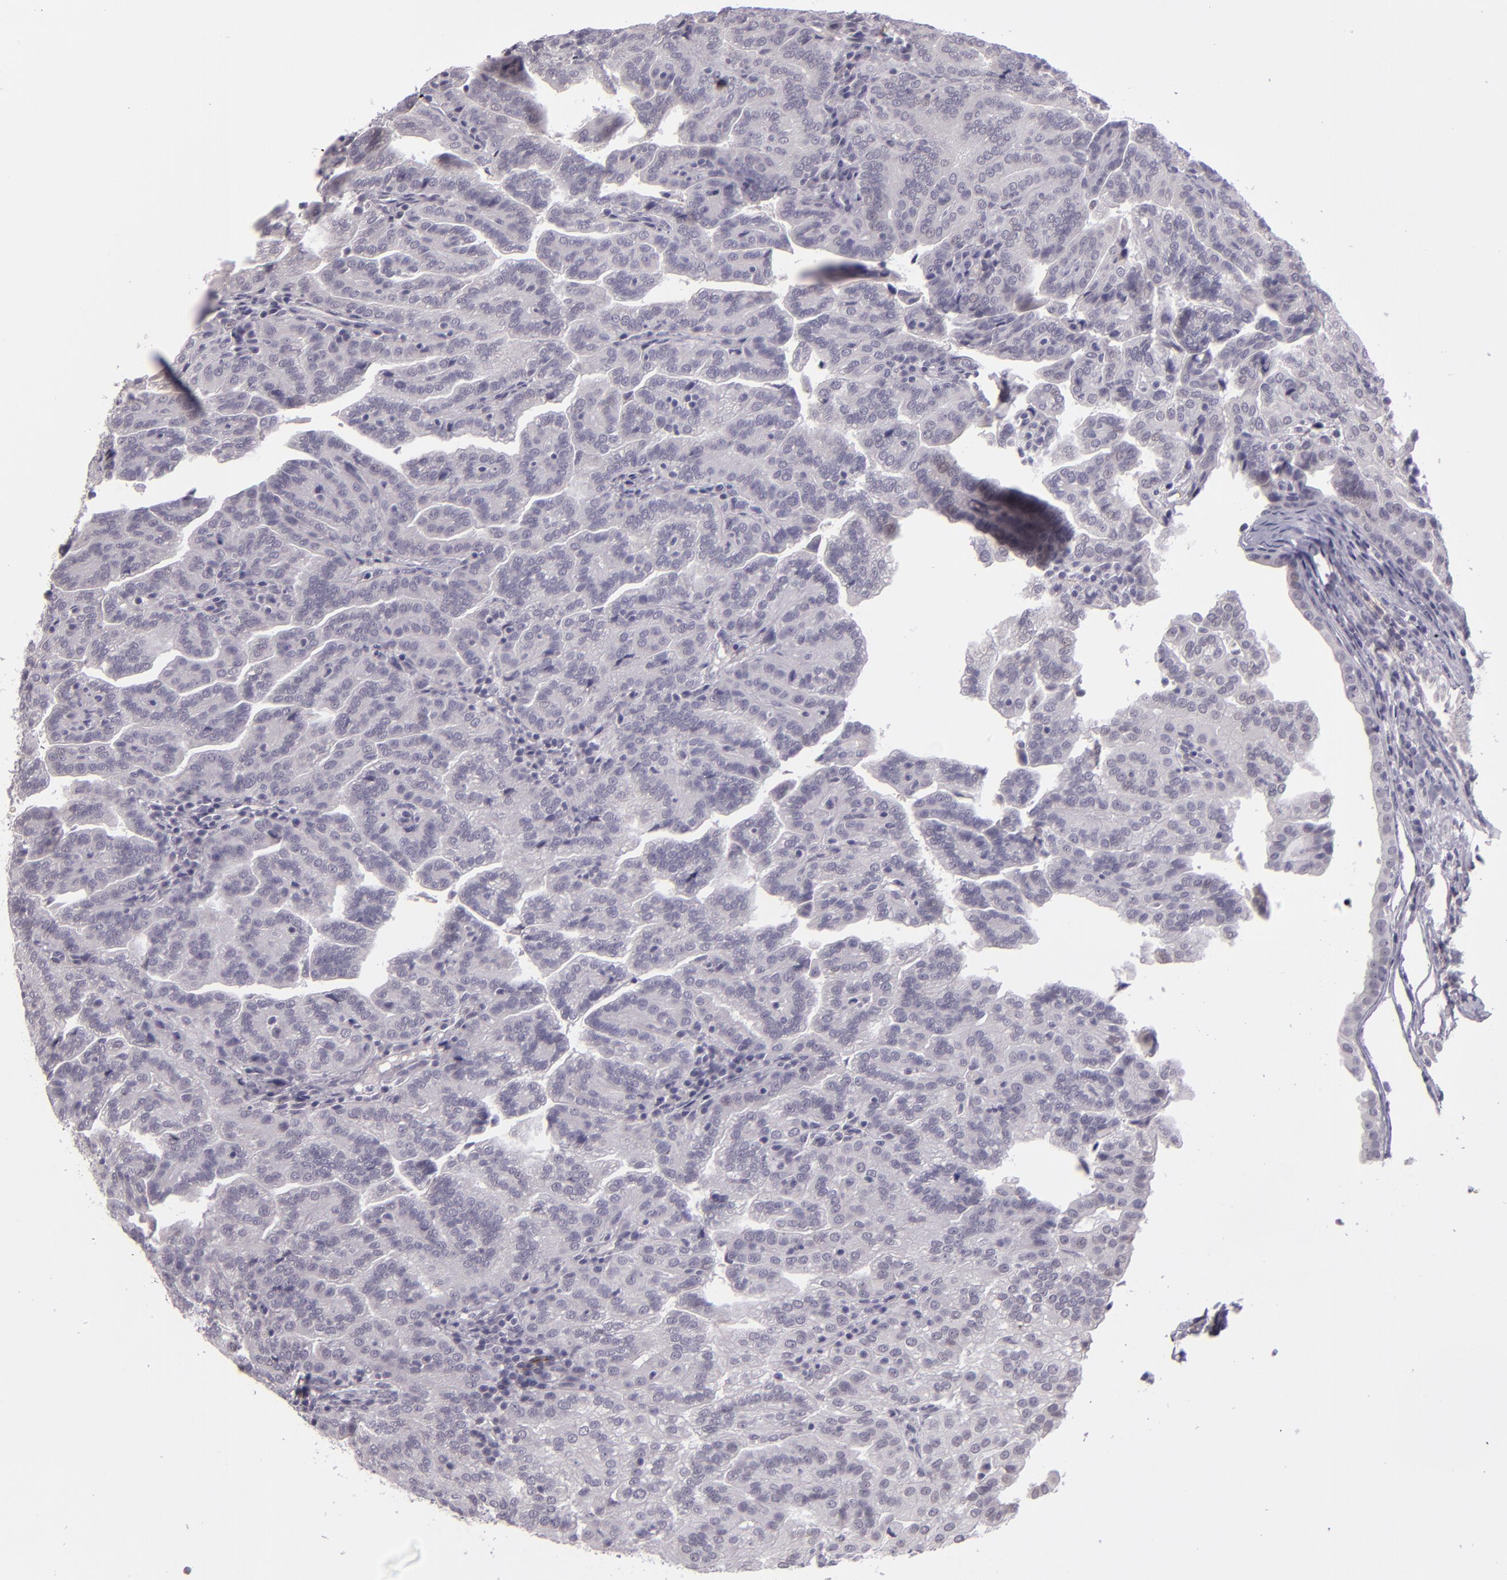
{"staining": {"intensity": "negative", "quantity": "none", "location": "none"}, "tissue": "renal cancer", "cell_type": "Tumor cells", "image_type": "cancer", "snomed": [{"axis": "morphology", "description": "Adenocarcinoma, NOS"}, {"axis": "topography", "description": "Kidney"}], "caption": "Immunohistochemistry (IHC) photomicrograph of renal adenocarcinoma stained for a protein (brown), which demonstrates no expression in tumor cells.", "gene": "SNCB", "patient": {"sex": "male", "age": 61}}